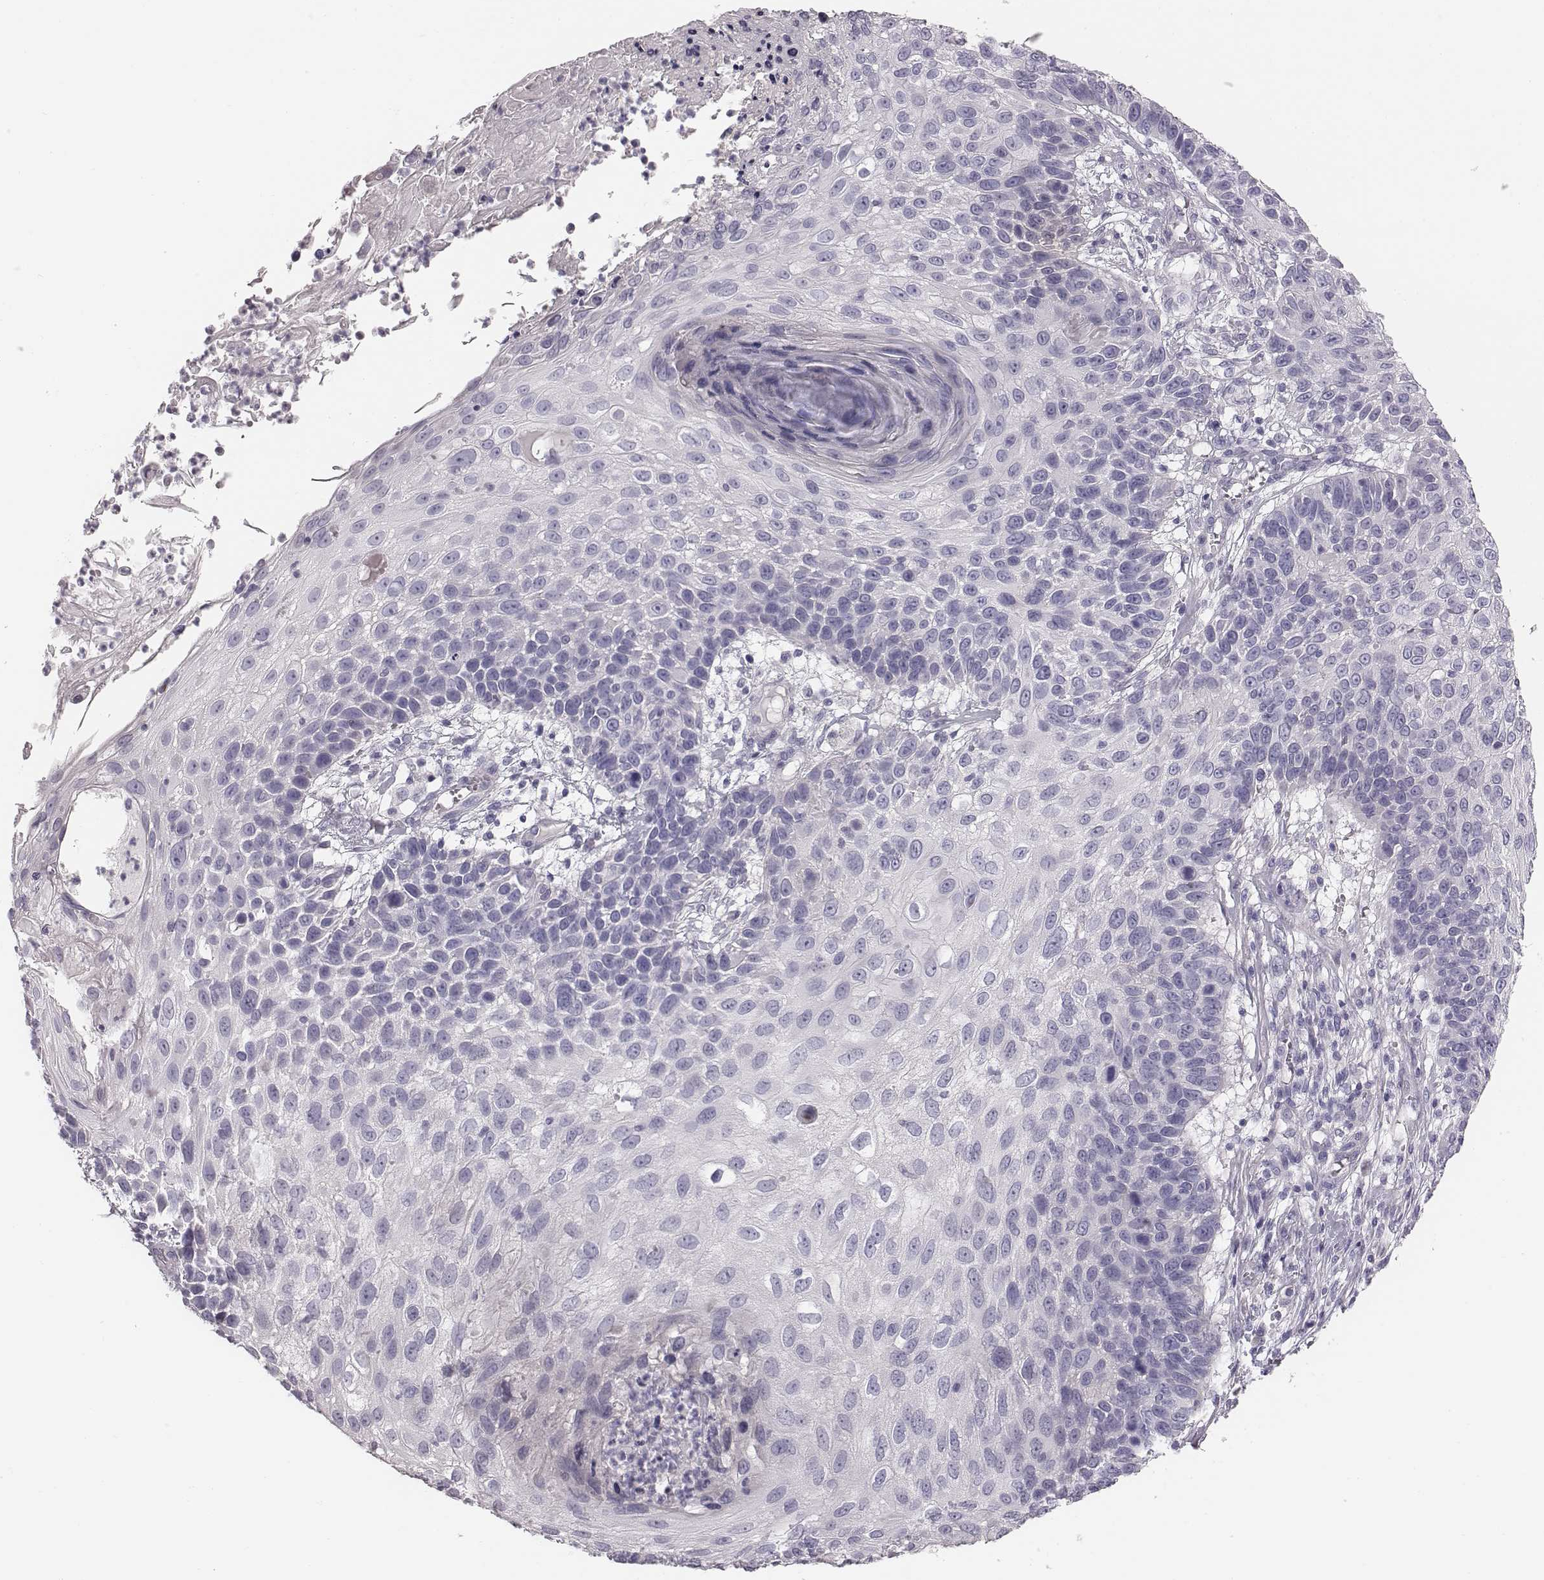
{"staining": {"intensity": "negative", "quantity": "none", "location": "none"}, "tissue": "skin cancer", "cell_type": "Tumor cells", "image_type": "cancer", "snomed": [{"axis": "morphology", "description": "Squamous cell carcinoma, NOS"}, {"axis": "topography", "description": "Skin"}], "caption": "Immunohistochemistry image of neoplastic tissue: human skin cancer (squamous cell carcinoma) stained with DAB (3,3'-diaminobenzidine) displays no significant protein positivity in tumor cells. (Immunohistochemistry, brightfield microscopy, high magnification).", "gene": "CRISP1", "patient": {"sex": "male", "age": 92}}